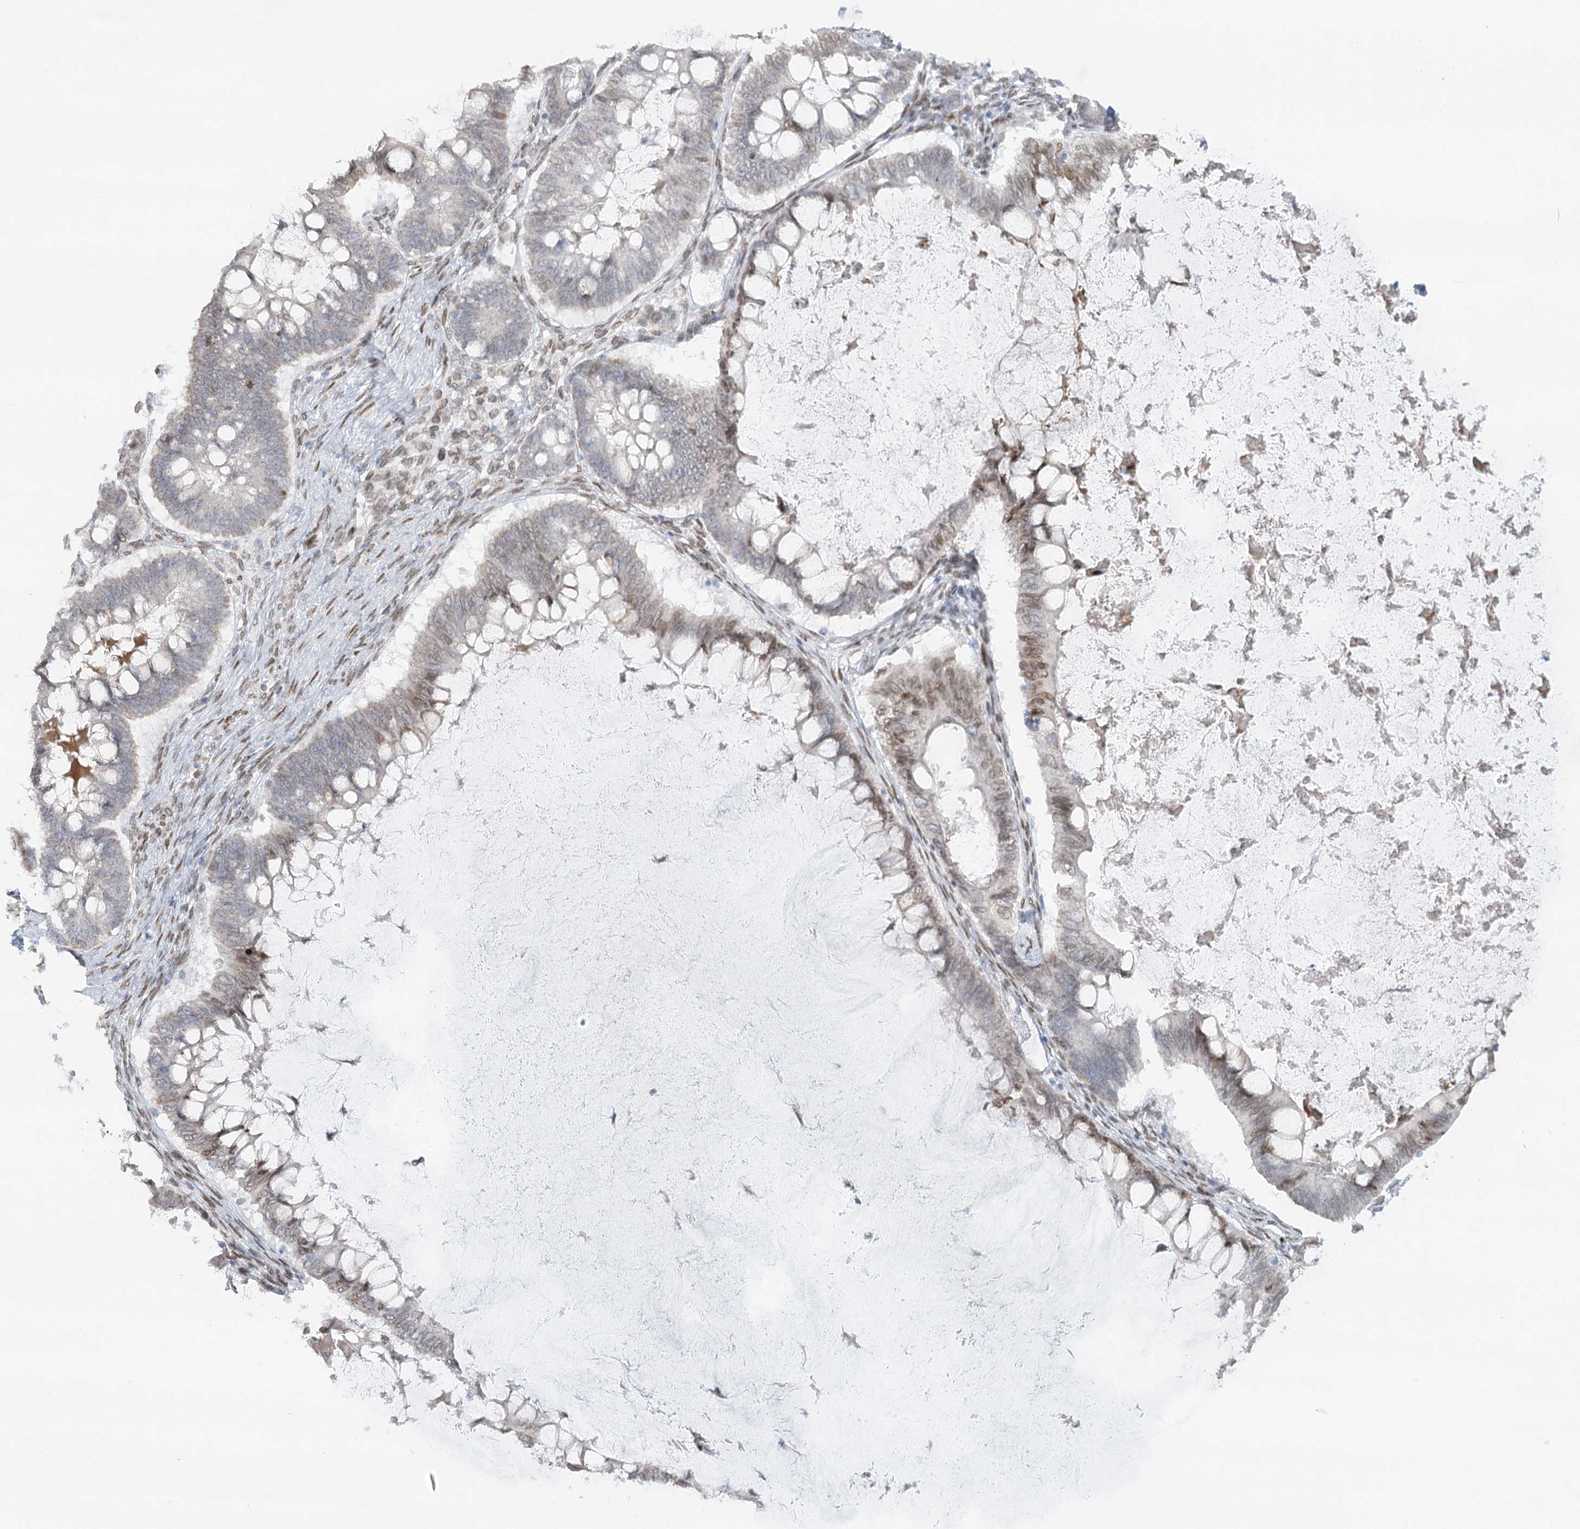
{"staining": {"intensity": "moderate", "quantity": "<25%", "location": "nuclear"}, "tissue": "ovarian cancer", "cell_type": "Tumor cells", "image_type": "cancer", "snomed": [{"axis": "morphology", "description": "Cystadenocarcinoma, mucinous, NOS"}, {"axis": "topography", "description": "Ovary"}], "caption": "Ovarian mucinous cystadenocarcinoma tissue shows moderate nuclear expression in approximately <25% of tumor cells, visualized by immunohistochemistry.", "gene": "VWA5A", "patient": {"sex": "female", "age": 61}}